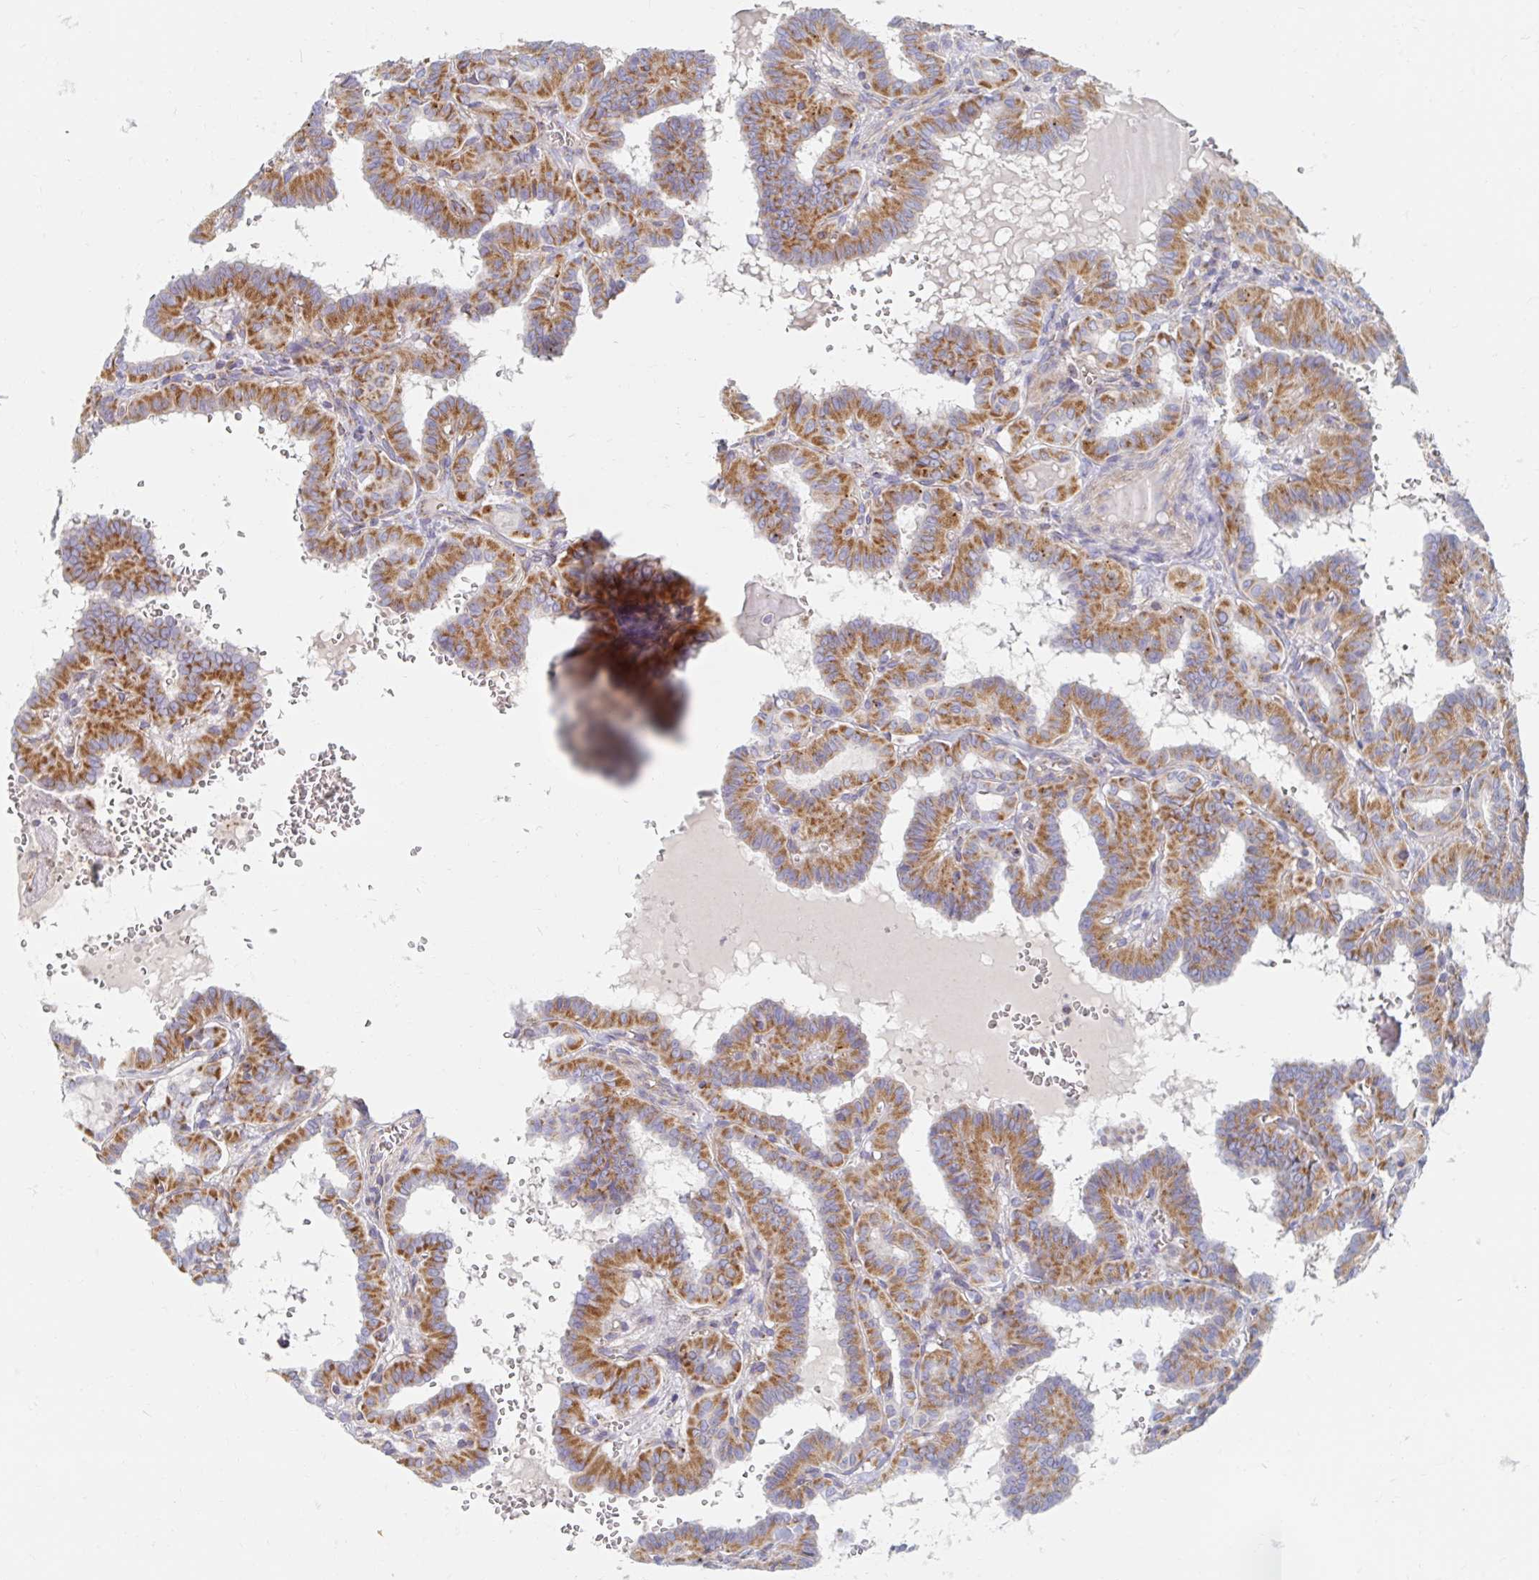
{"staining": {"intensity": "strong", "quantity": ">75%", "location": "cytoplasmic/membranous"}, "tissue": "thyroid cancer", "cell_type": "Tumor cells", "image_type": "cancer", "snomed": [{"axis": "morphology", "description": "Papillary adenocarcinoma, NOS"}, {"axis": "topography", "description": "Thyroid gland"}], "caption": "A micrograph of human thyroid cancer (papillary adenocarcinoma) stained for a protein demonstrates strong cytoplasmic/membranous brown staining in tumor cells.", "gene": "MAVS", "patient": {"sex": "female", "age": 21}}